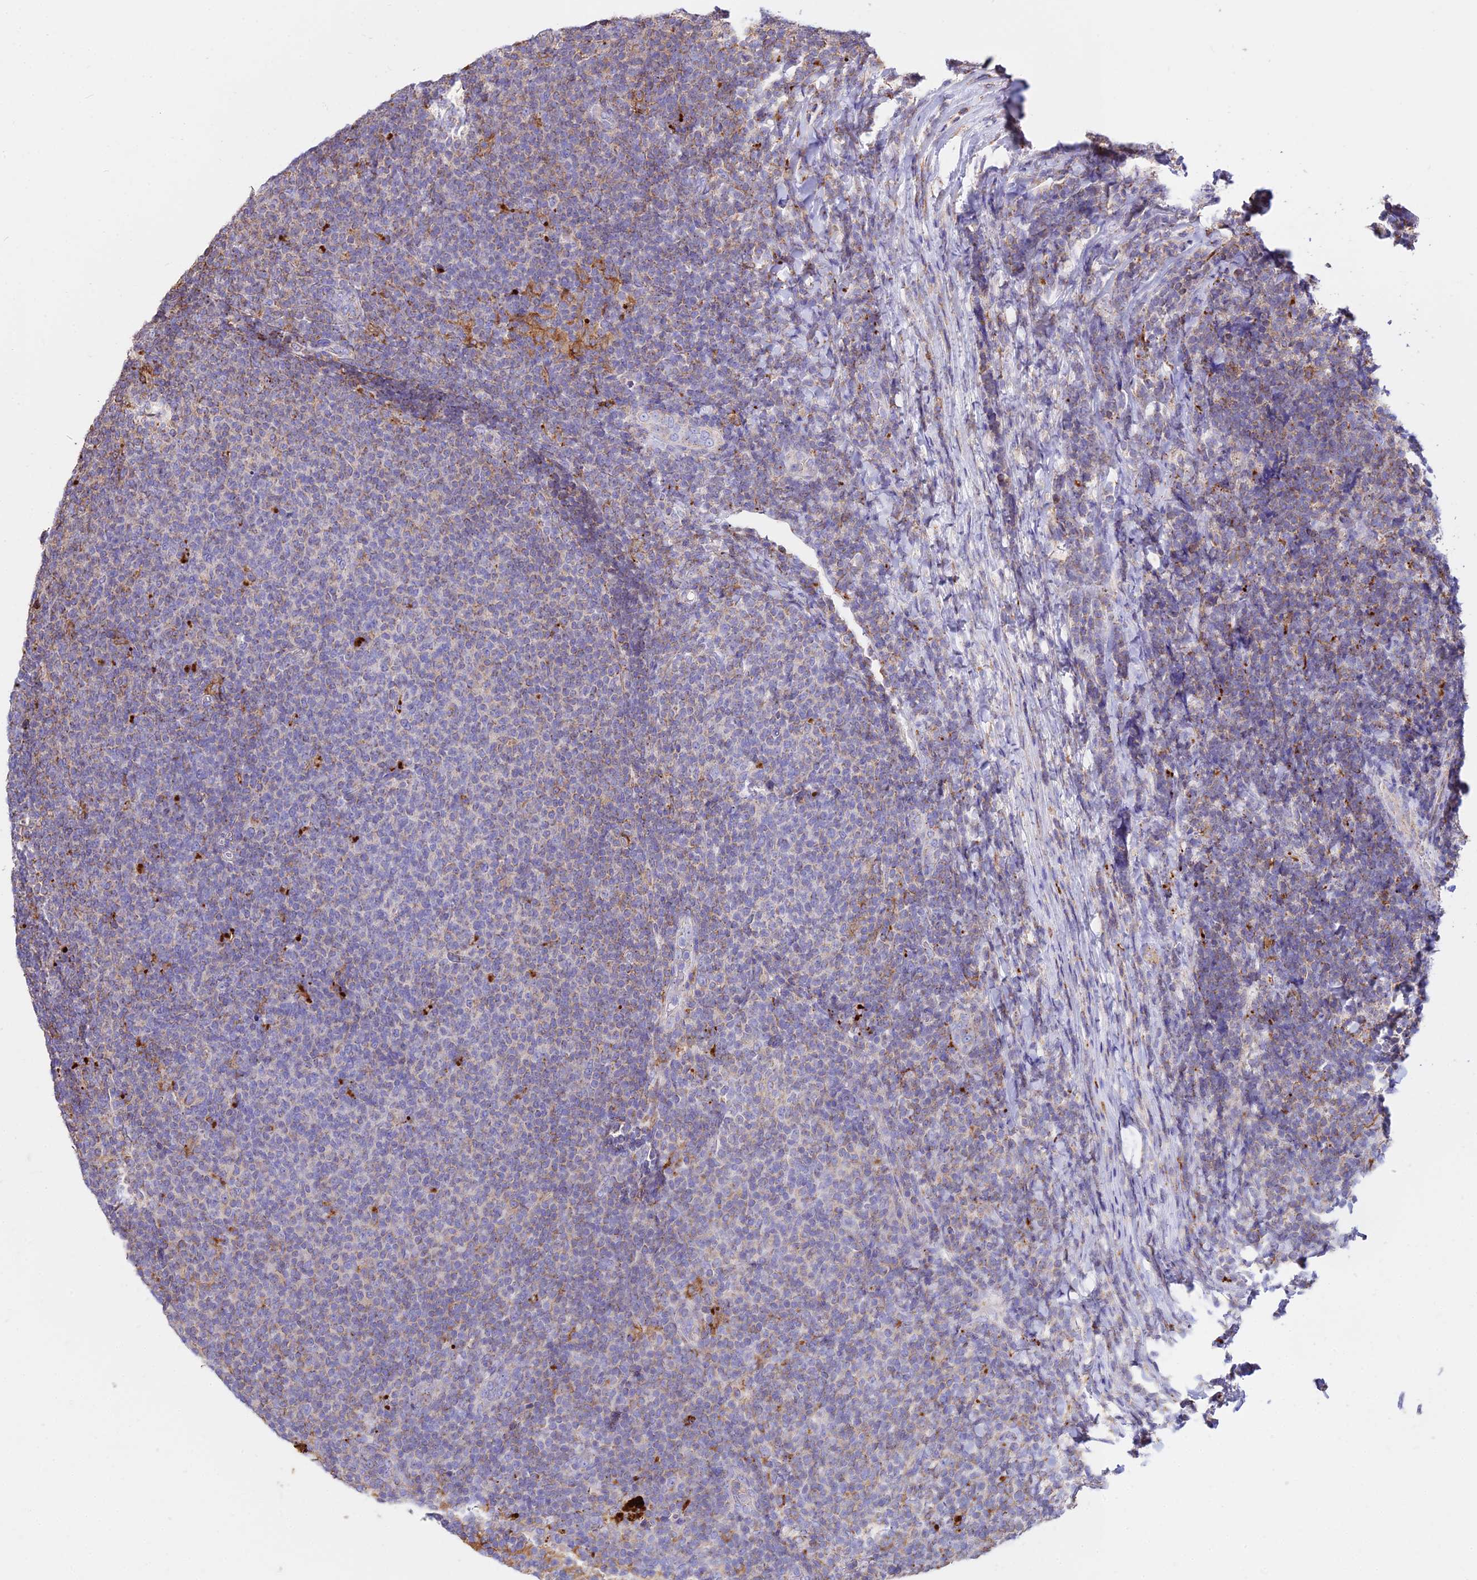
{"staining": {"intensity": "moderate", "quantity": "<25%", "location": "cytoplasmic/membranous"}, "tissue": "lymphoma", "cell_type": "Tumor cells", "image_type": "cancer", "snomed": [{"axis": "morphology", "description": "Malignant lymphoma, non-Hodgkin's type, Low grade"}, {"axis": "topography", "description": "Lymph node"}], "caption": "An IHC micrograph of tumor tissue is shown. Protein staining in brown shows moderate cytoplasmic/membranous positivity in low-grade malignant lymphoma, non-Hodgkin's type within tumor cells.", "gene": "PNLIPRP3", "patient": {"sex": "male", "age": 66}}